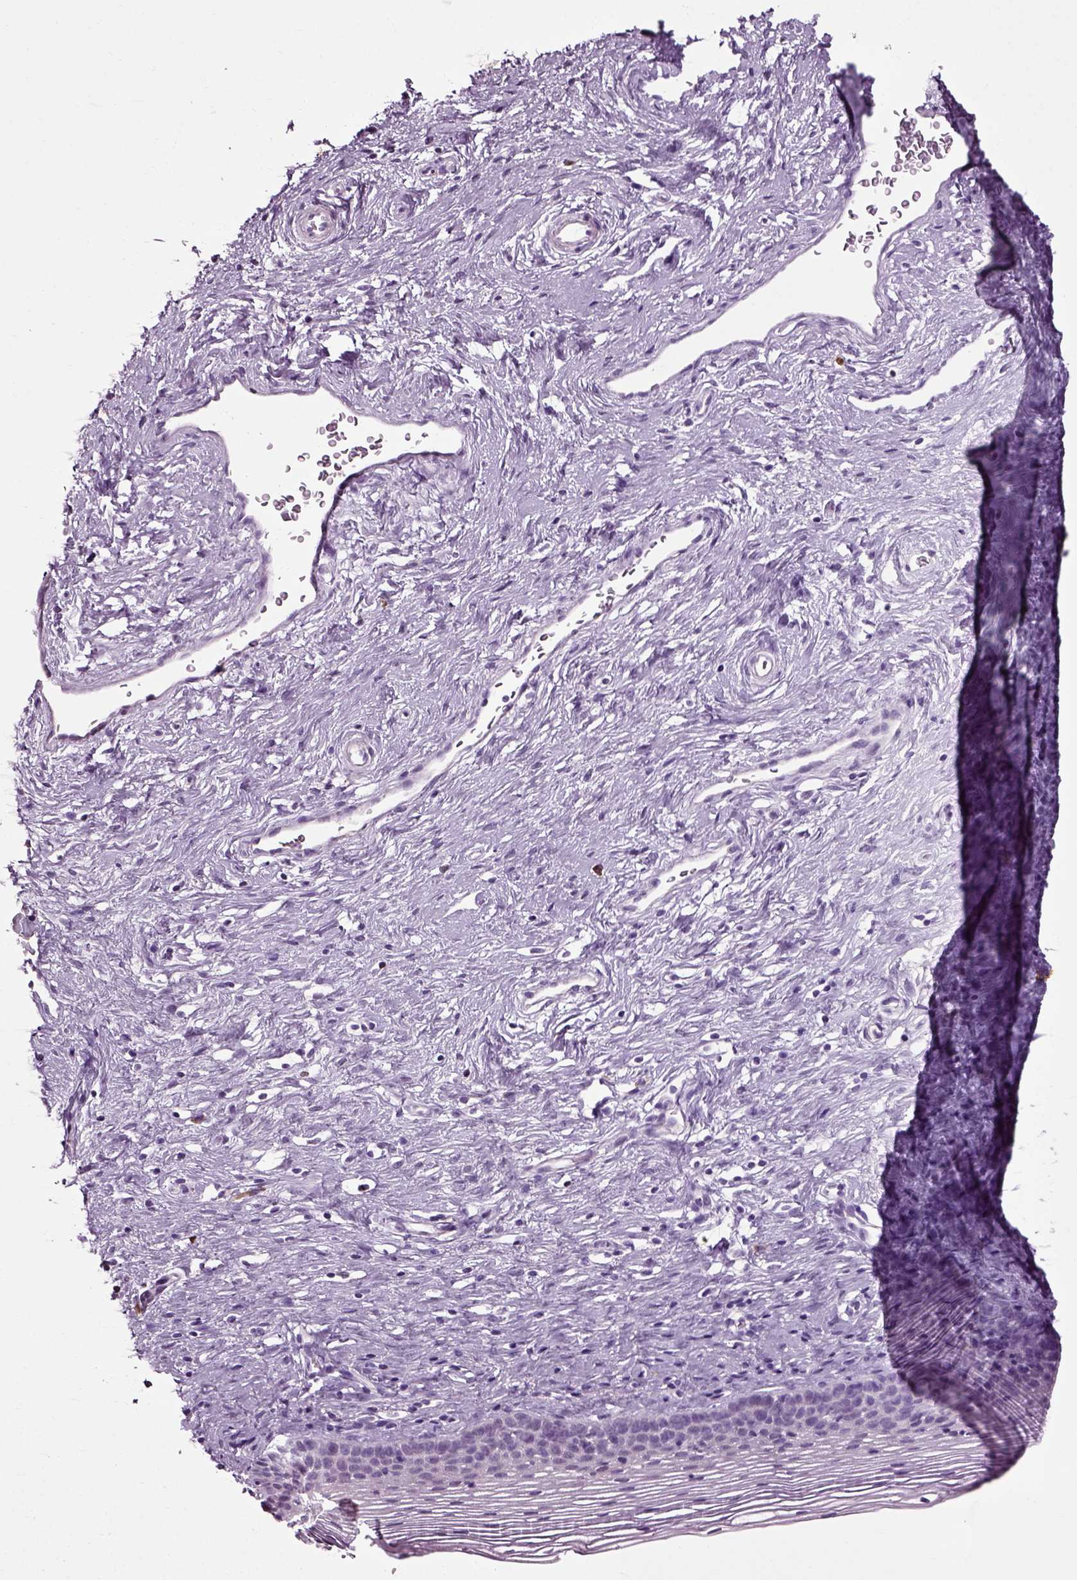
{"staining": {"intensity": "negative", "quantity": "none", "location": "none"}, "tissue": "cervix", "cell_type": "Glandular cells", "image_type": "normal", "snomed": [{"axis": "morphology", "description": "Normal tissue, NOS"}, {"axis": "topography", "description": "Cervix"}], "caption": "Immunohistochemical staining of unremarkable cervix shows no significant staining in glandular cells.", "gene": "SLC26A8", "patient": {"sex": "female", "age": 39}}